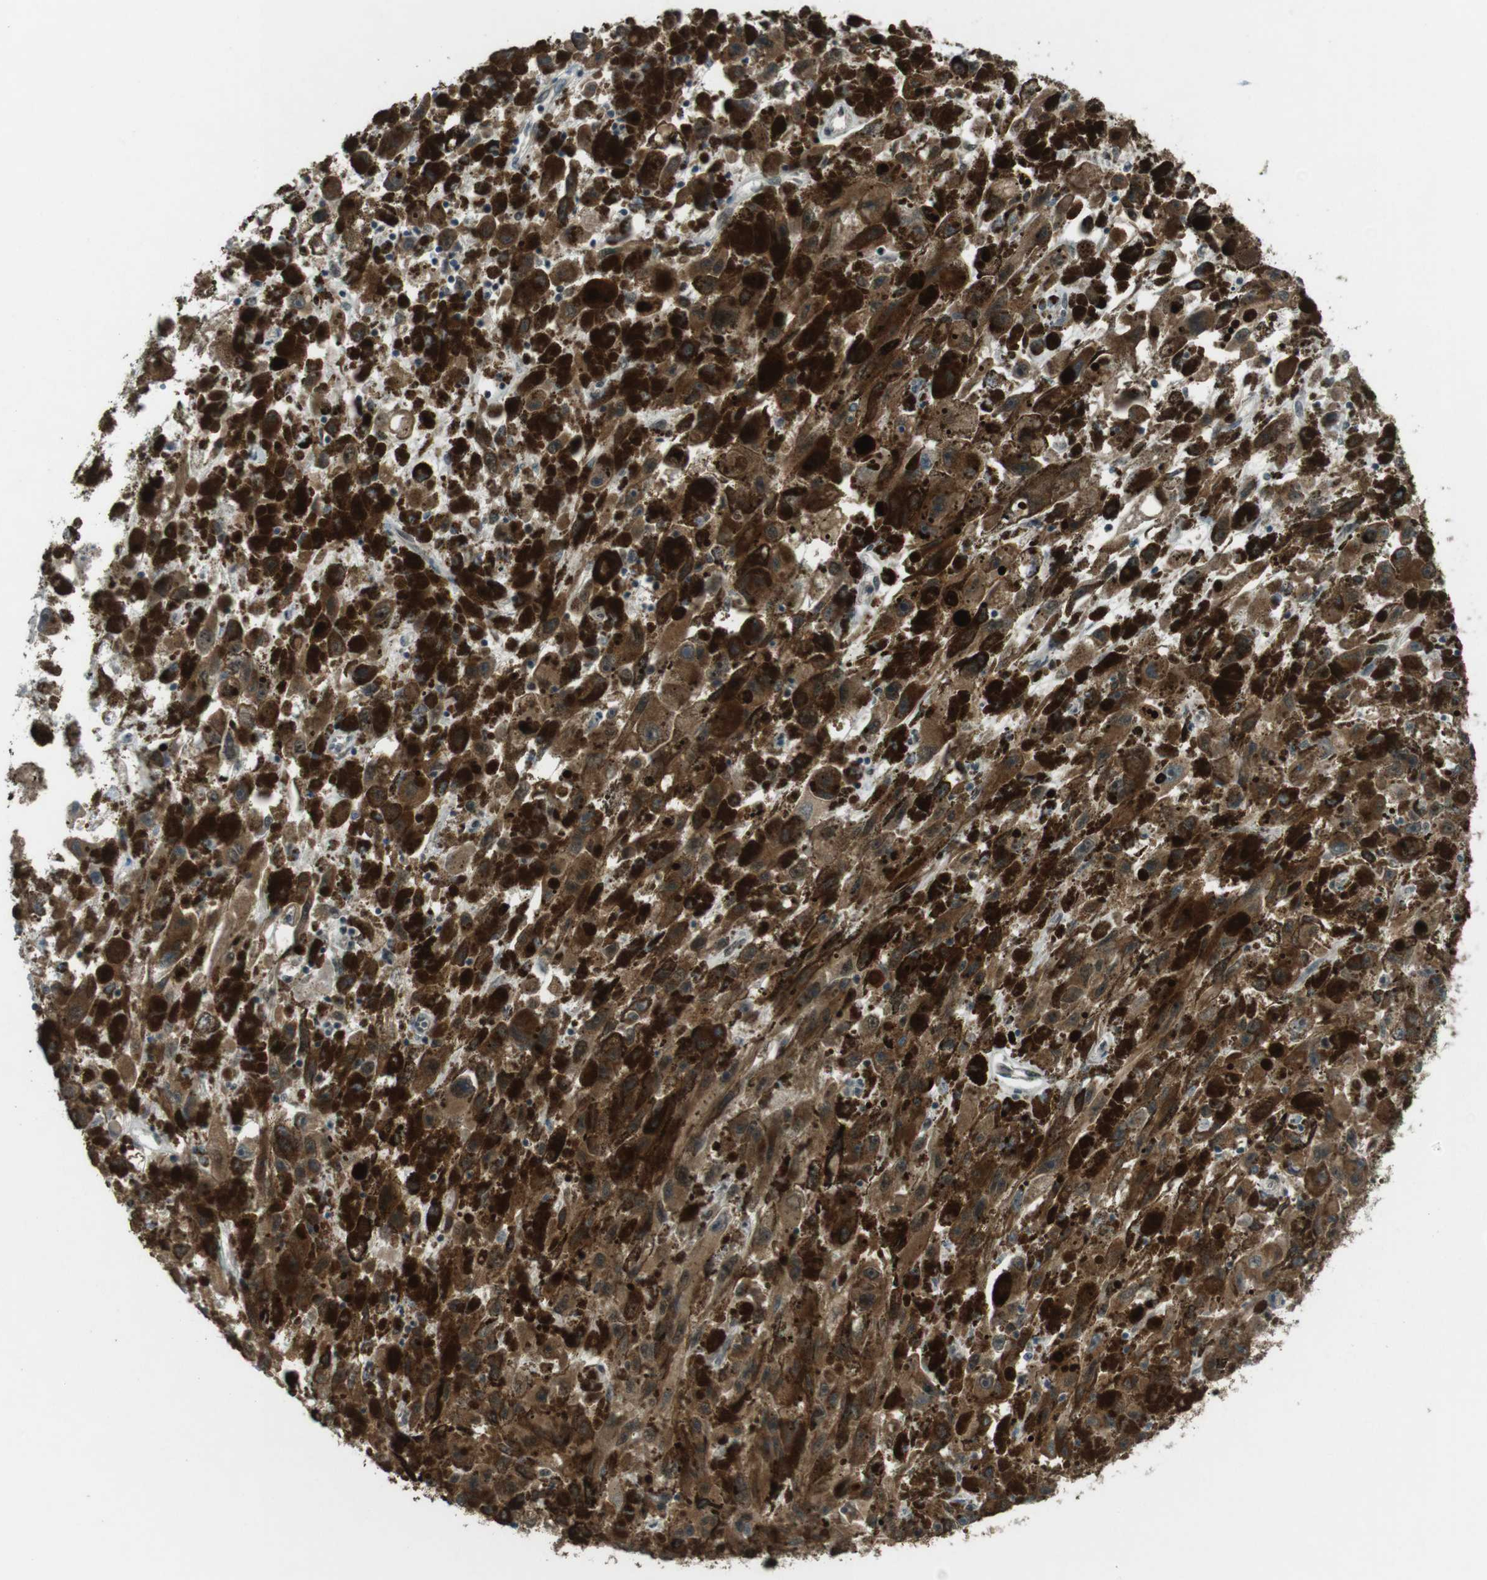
{"staining": {"intensity": "moderate", "quantity": ">75%", "location": "cytoplasmic/membranous"}, "tissue": "melanoma", "cell_type": "Tumor cells", "image_type": "cancer", "snomed": [{"axis": "morphology", "description": "Malignant melanoma, NOS"}, {"axis": "topography", "description": "Skin"}], "caption": "Melanoma tissue exhibits moderate cytoplasmic/membranous expression in approximately >75% of tumor cells", "gene": "SLITRK5", "patient": {"sex": "female", "age": 104}}